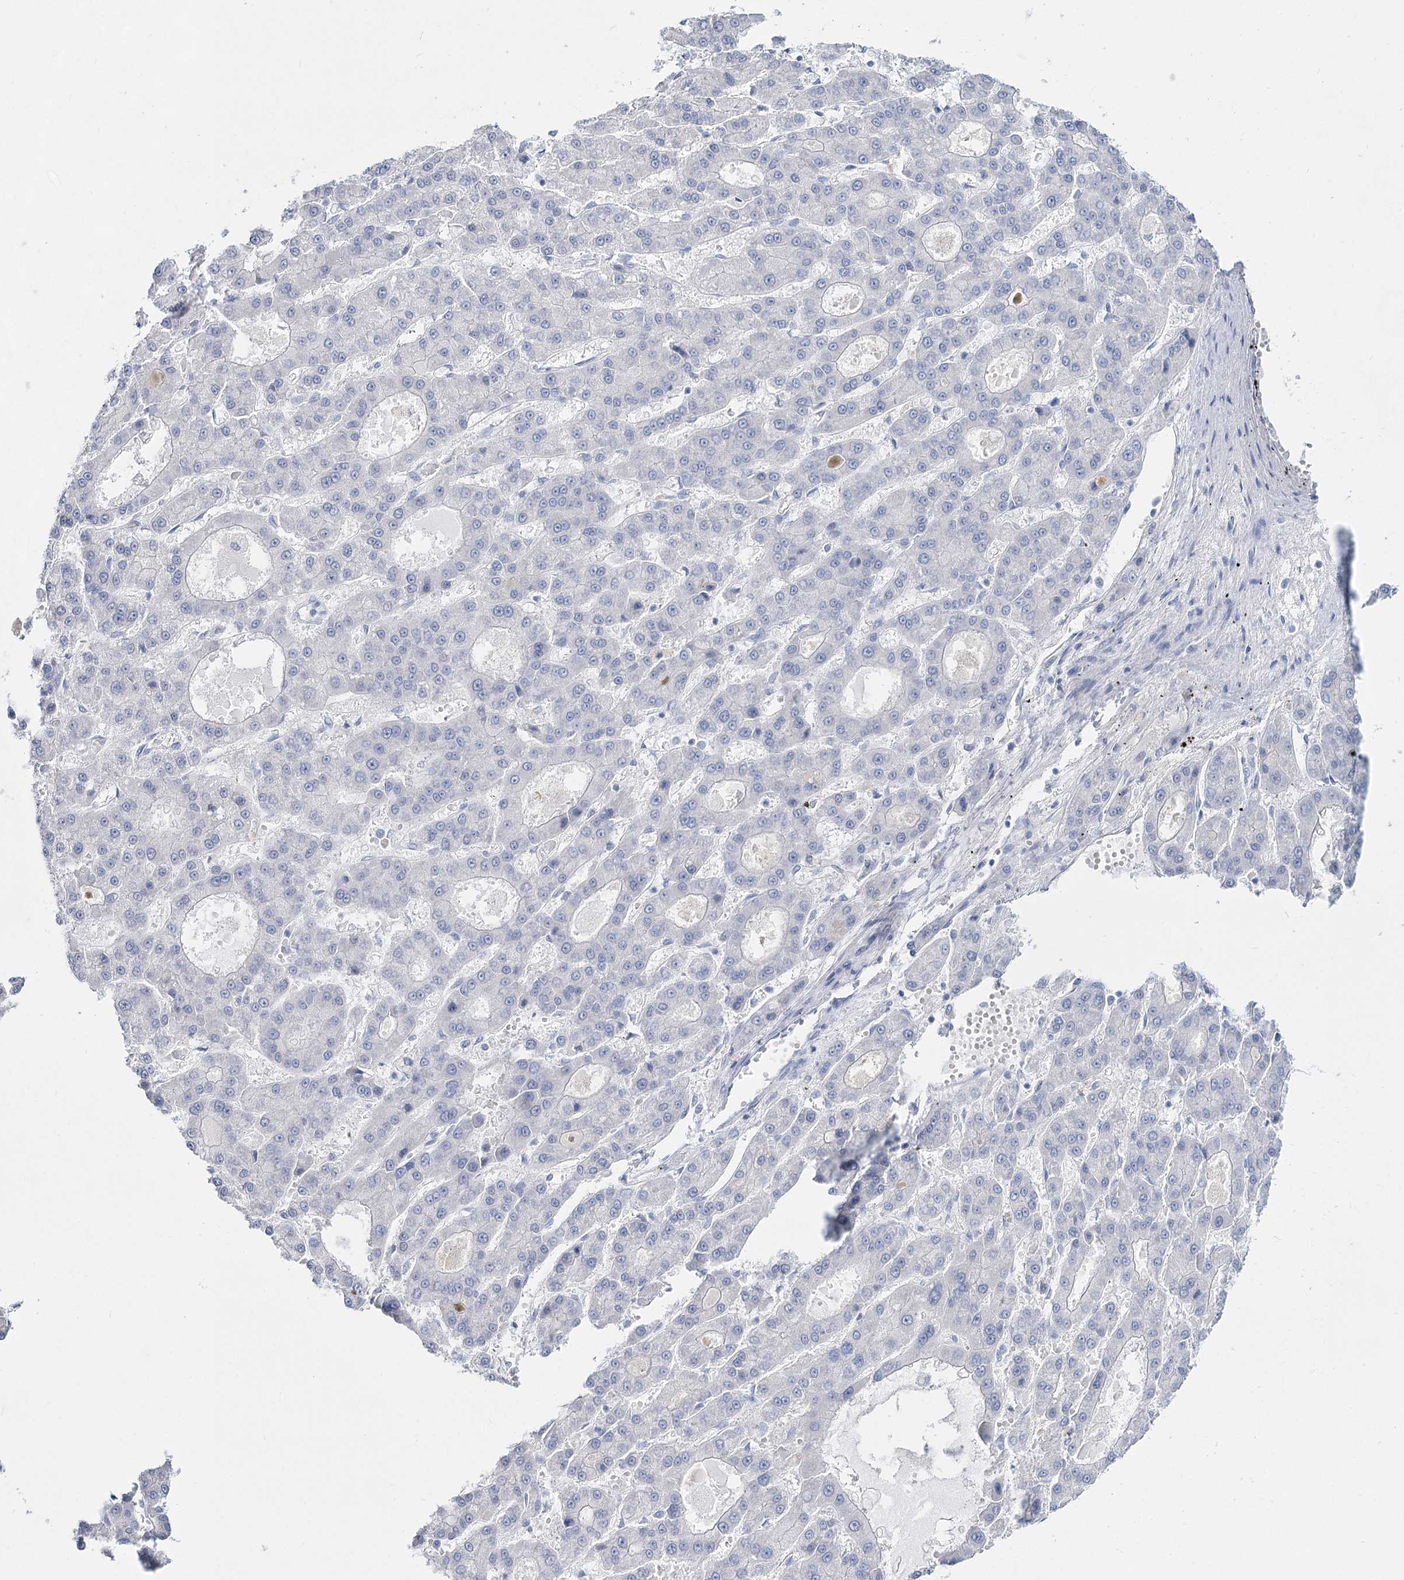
{"staining": {"intensity": "negative", "quantity": "none", "location": "none"}, "tissue": "liver cancer", "cell_type": "Tumor cells", "image_type": "cancer", "snomed": [{"axis": "morphology", "description": "Carcinoma, Hepatocellular, NOS"}, {"axis": "topography", "description": "Liver"}], "caption": "Immunohistochemistry micrograph of neoplastic tissue: hepatocellular carcinoma (liver) stained with DAB demonstrates no significant protein expression in tumor cells.", "gene": "SLC17A2", "patient": {"sex": "male", "age": 70}}